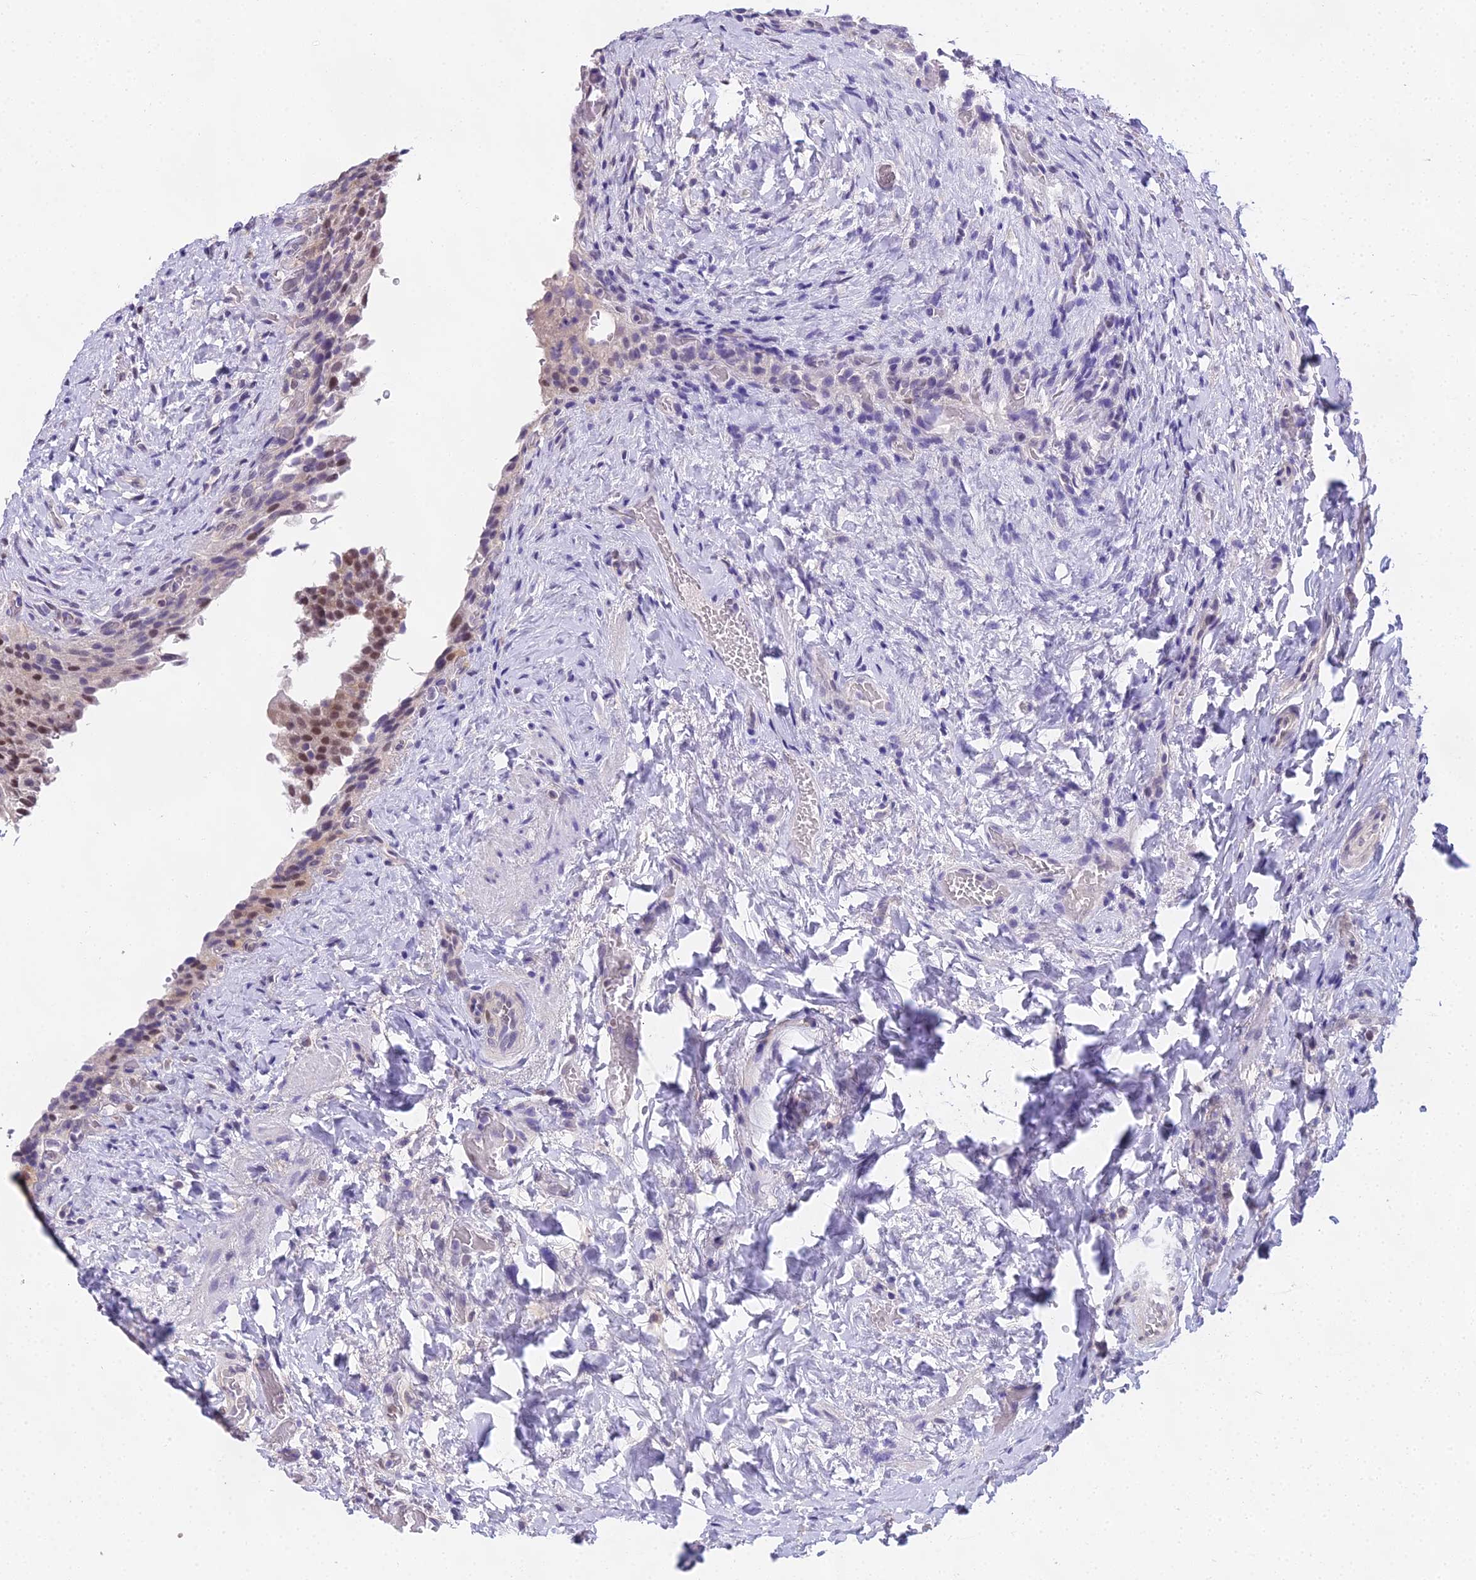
{"staining": {"intensity": "moderate", "quantity": ">75%", "location": "nuclear"}, "tissue": "urinary bladder", "cell_type": "Urothelial cells", "image_type": "normal", "snomed": [{"axis": "morphology", "description": "Normal tissue, NOS"}, {"axis": "morphology", "description": "Inflammation, NOS"}, {"axis": "topography", "description": "Urinary bladder"}], "caption": "A histopathology image of urinary bladder stained for a protein exhibits moderate nuclear brown staining in urothelial cells.", "gene": "MAT2A", "patient": {"sex": "male", "age": 64}}